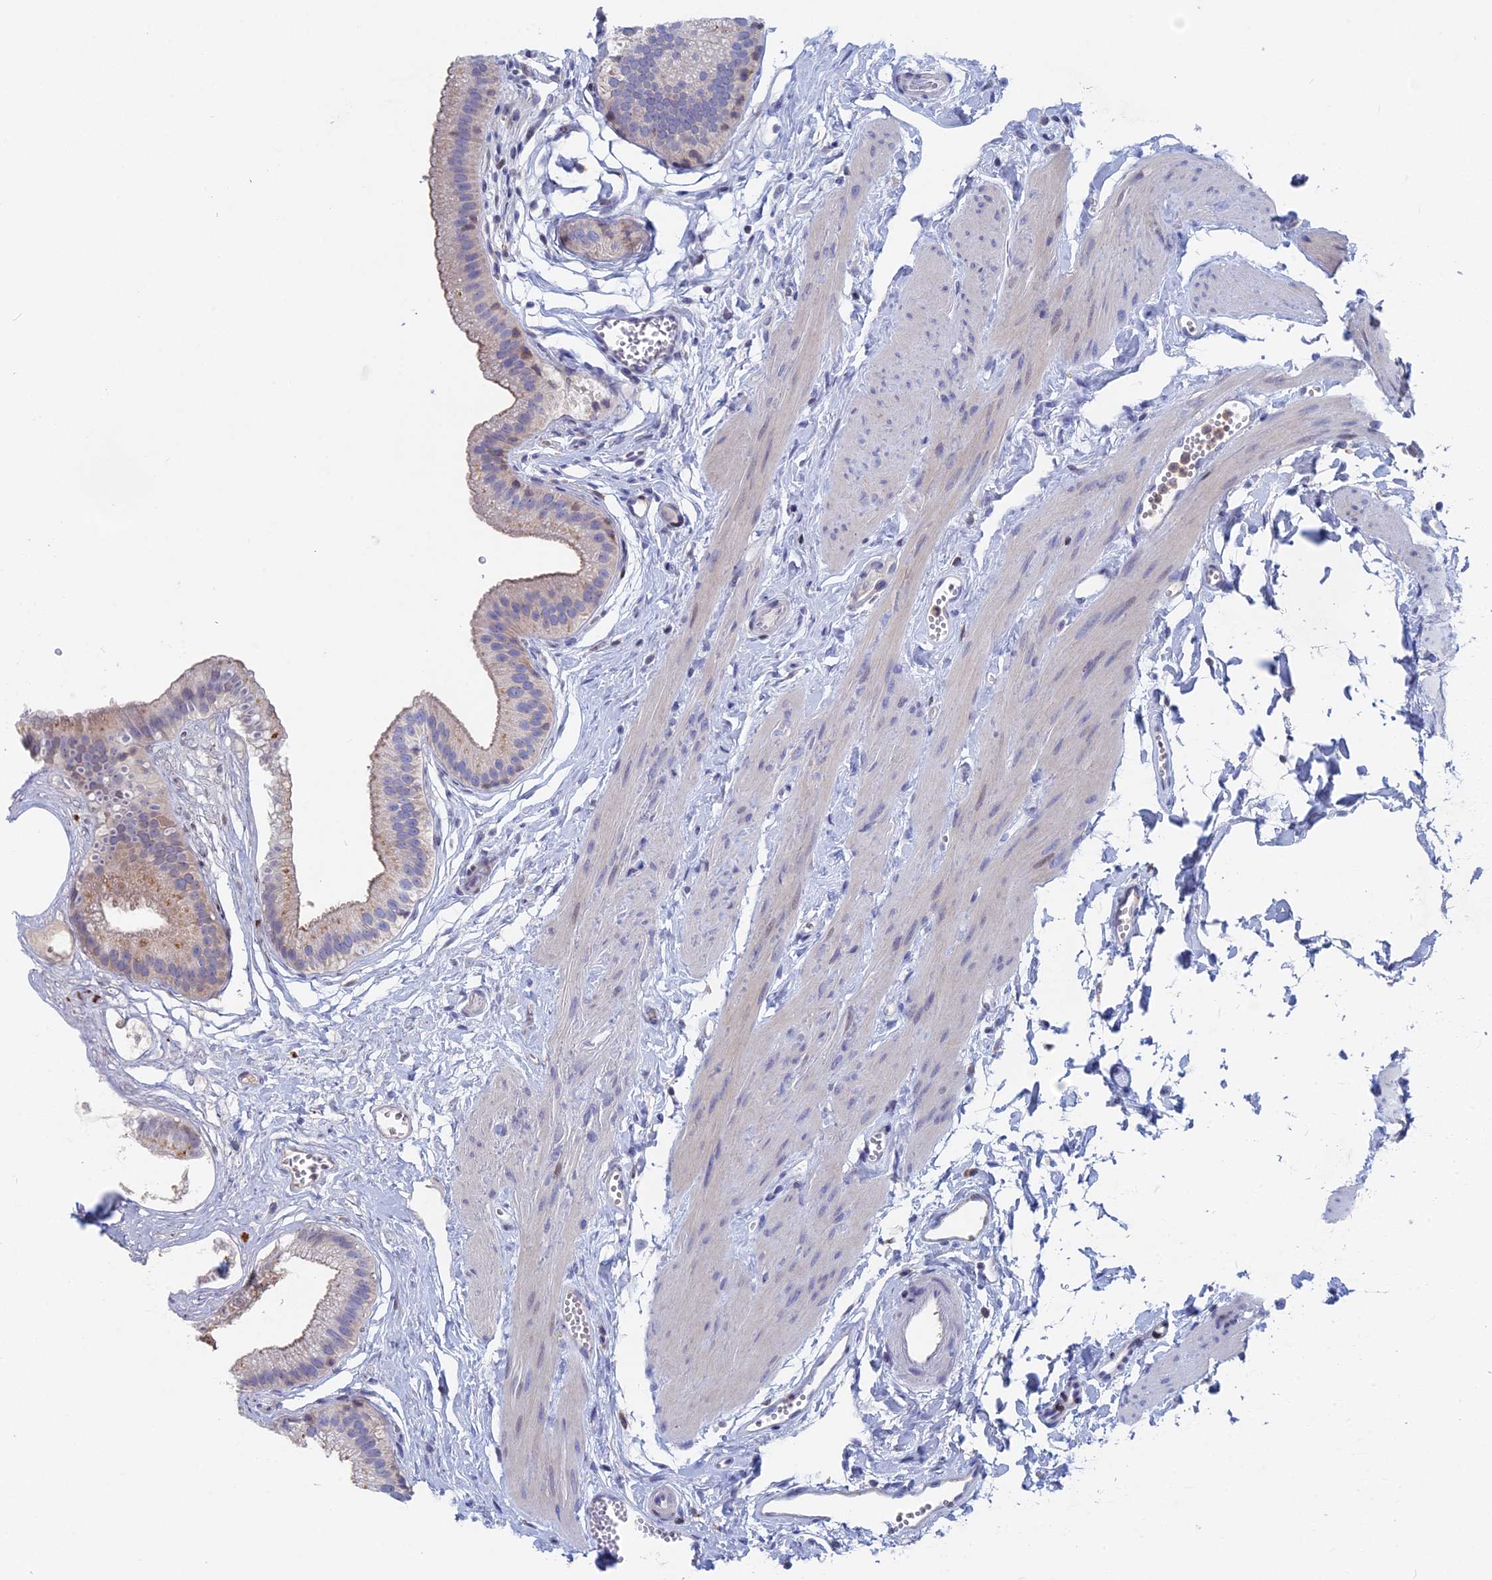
{"staining": {"intensity": "weak", "quantity": "25%-75%", "location": "cytoplasmic/membranous"}, "tissue": "gallbladder", "cell_type": "Glandular cells", "image_type": "normal", "snomed": [{"axis": "morphology", "description": "Normal tissue, NOS"}, {"axis": "topography", "description": "Gallbladder"}], "caption": "Immunohistochemistry (IHC) image of unremarkable gallbladder: human gallbladder stained using immunohistochemistry displays low levels of weak protein expression localized specifically in the cytoplasmic/membranous of glandular cells, appearing as a cytoplasmic/membranous brown color.", "gene": "ACP7", "patient": {"sex": "female", "age": 54}}